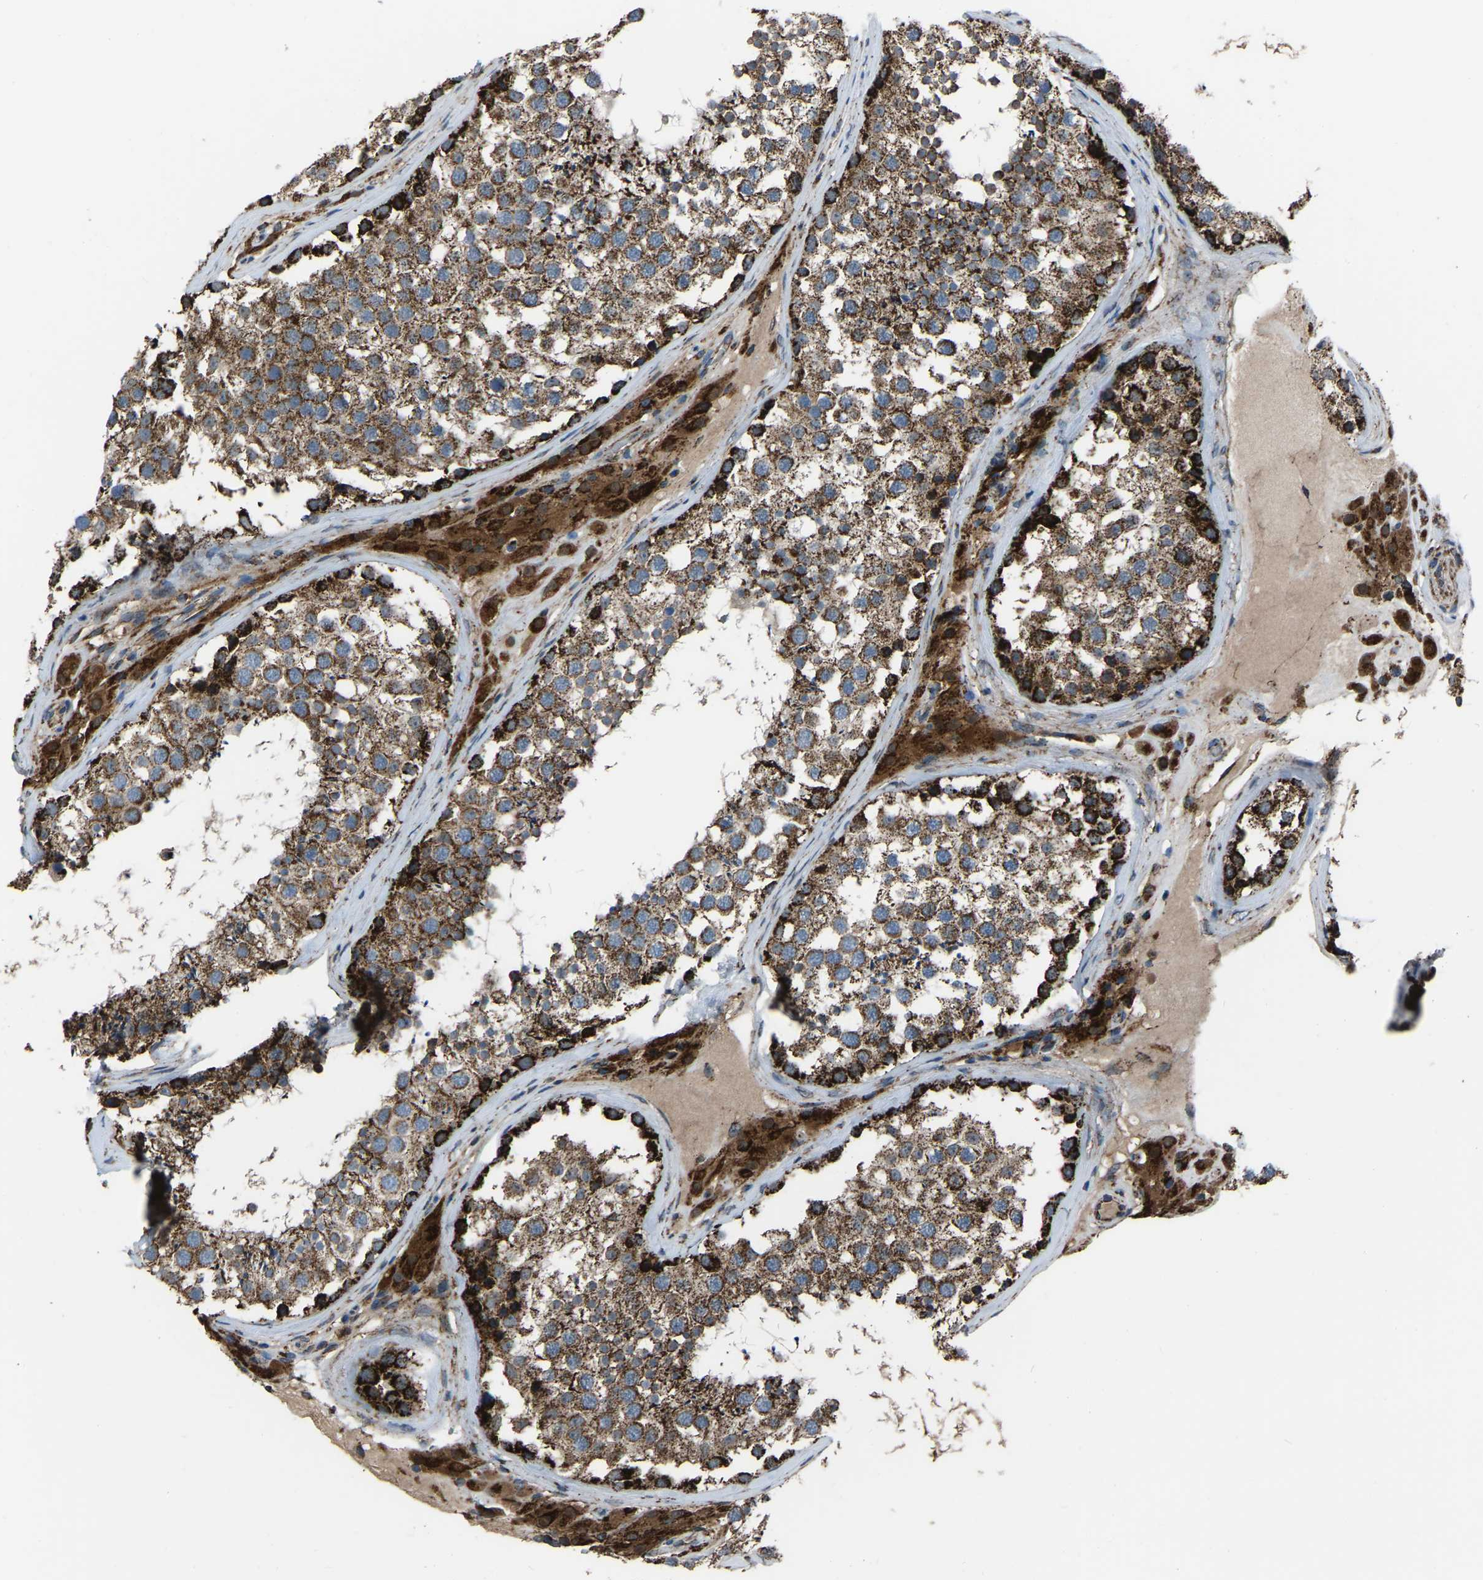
{"staining": {"intensity": "strong", "quantity": ">75%", "location": "cytoplasmic/membranous"}, "tissue": "testis", "cell_type": "Cells in seminiferous ducts", "image_type": "normal", "snomed": [{"axis": "morphology", "description": "Normal tissue, NOS"}, {"axis": "topography", "description": "Testis"}], "caption": "Immunohistochemistry of unremarkable human testis displays high levels of strong cytoplasmic/membranous staining in about >75% of cells in seminiferous ducts. Nuclei are stained in blue.", "gene": "AKR1A1", "patient": {"sex": "male", "age": 46}}